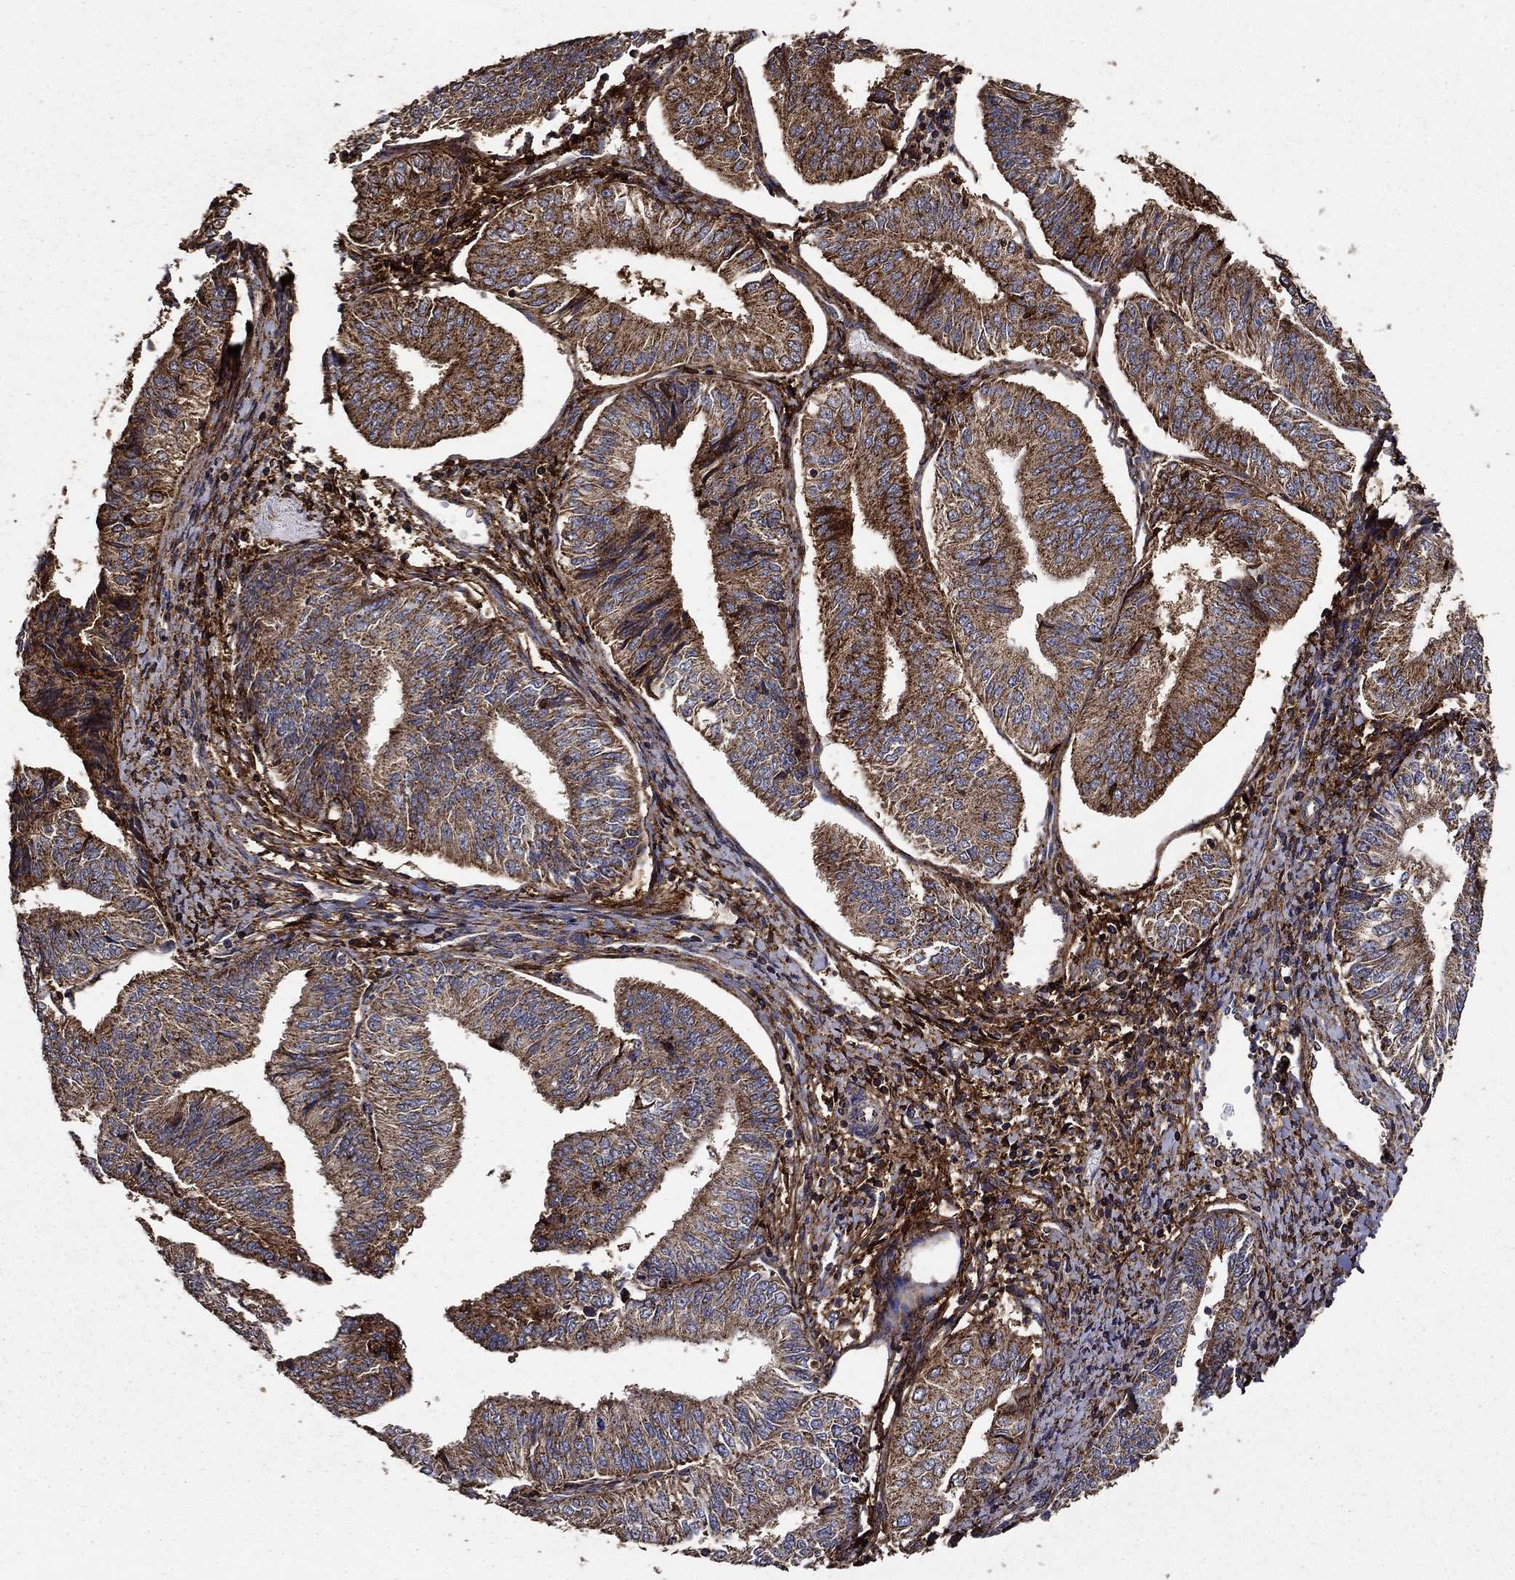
{"staining": {"intensity": "strong", "quantity": "25%-75%", "location": "cytoplasmic/membranous"}, "tissue": "endometrial cancer", "cell_type": "Tumor cells", "image_type": "cancer", "snomed": [{"axis": "morphology", "description": "Adenocarcinoma, NOS"}, {"axis": "topography", "description": "Endometrium"}], "caption": "The immunohistochemical stain labels strong cytoplasmic/membranous expression in tumor cells of adenocarcinoma (endometrial) tissue.", "gene": "IFRD1", "patient": {"sex": "female", "age": 58}}